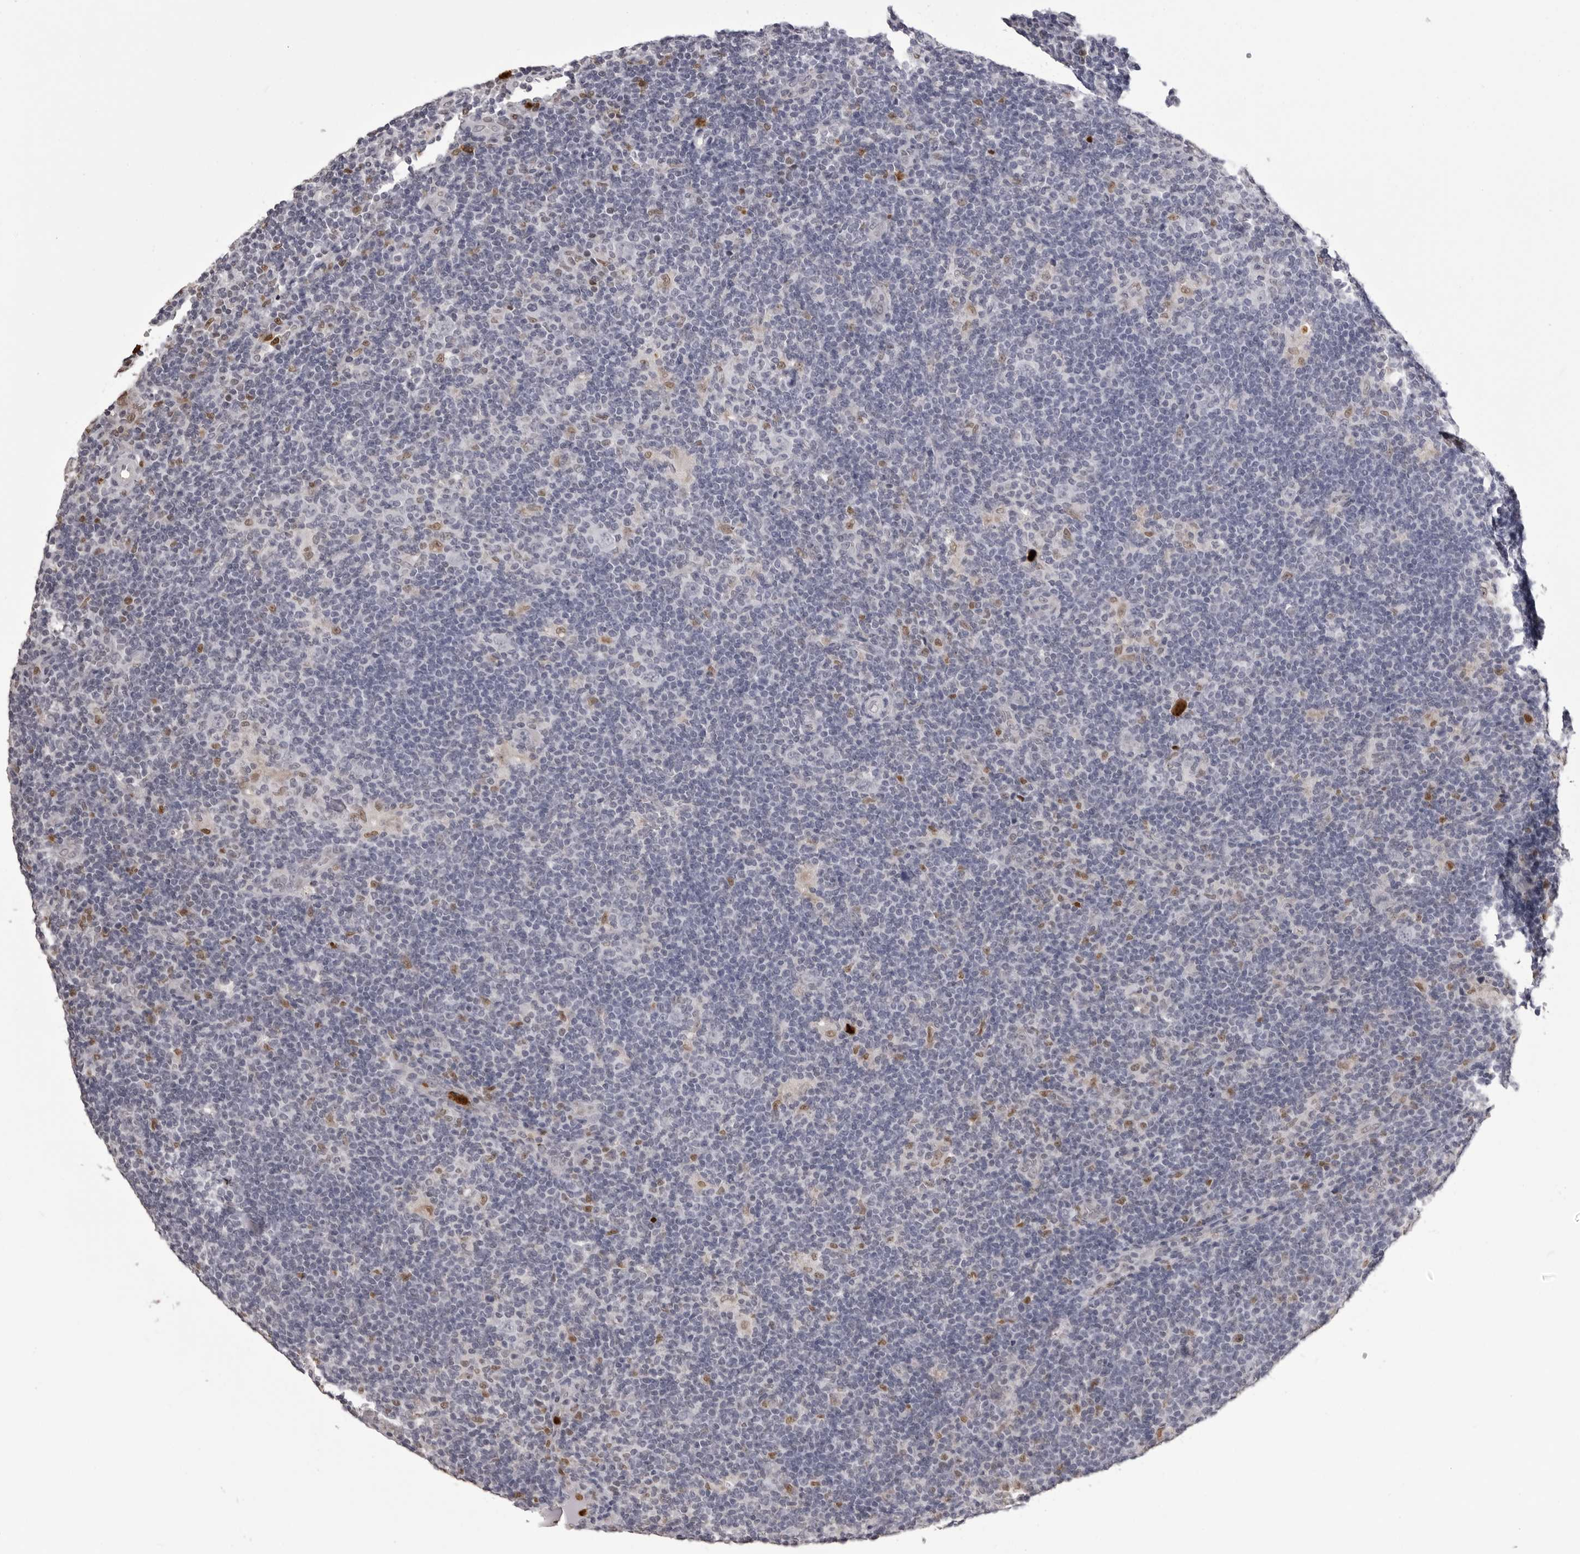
{"staining": {"intensity": "negative", "quantity": "none", "location": "none"}, "tissue": "lymphoma", "cell_type": "Tumor cells", "image_type": "cancer", "snomed": [{"axis": "morphology", "description": "Hodgkin's disease, NOS"}, {"axis": "topography", "description": "Lymph node"}], "caption": "The immunohistochemistry (IHC) histopathology image has no significant positivity in tumor cells of lymphoma tissue.", "gene": "IL31", "patient": {"sex": "female", "age": 57}}